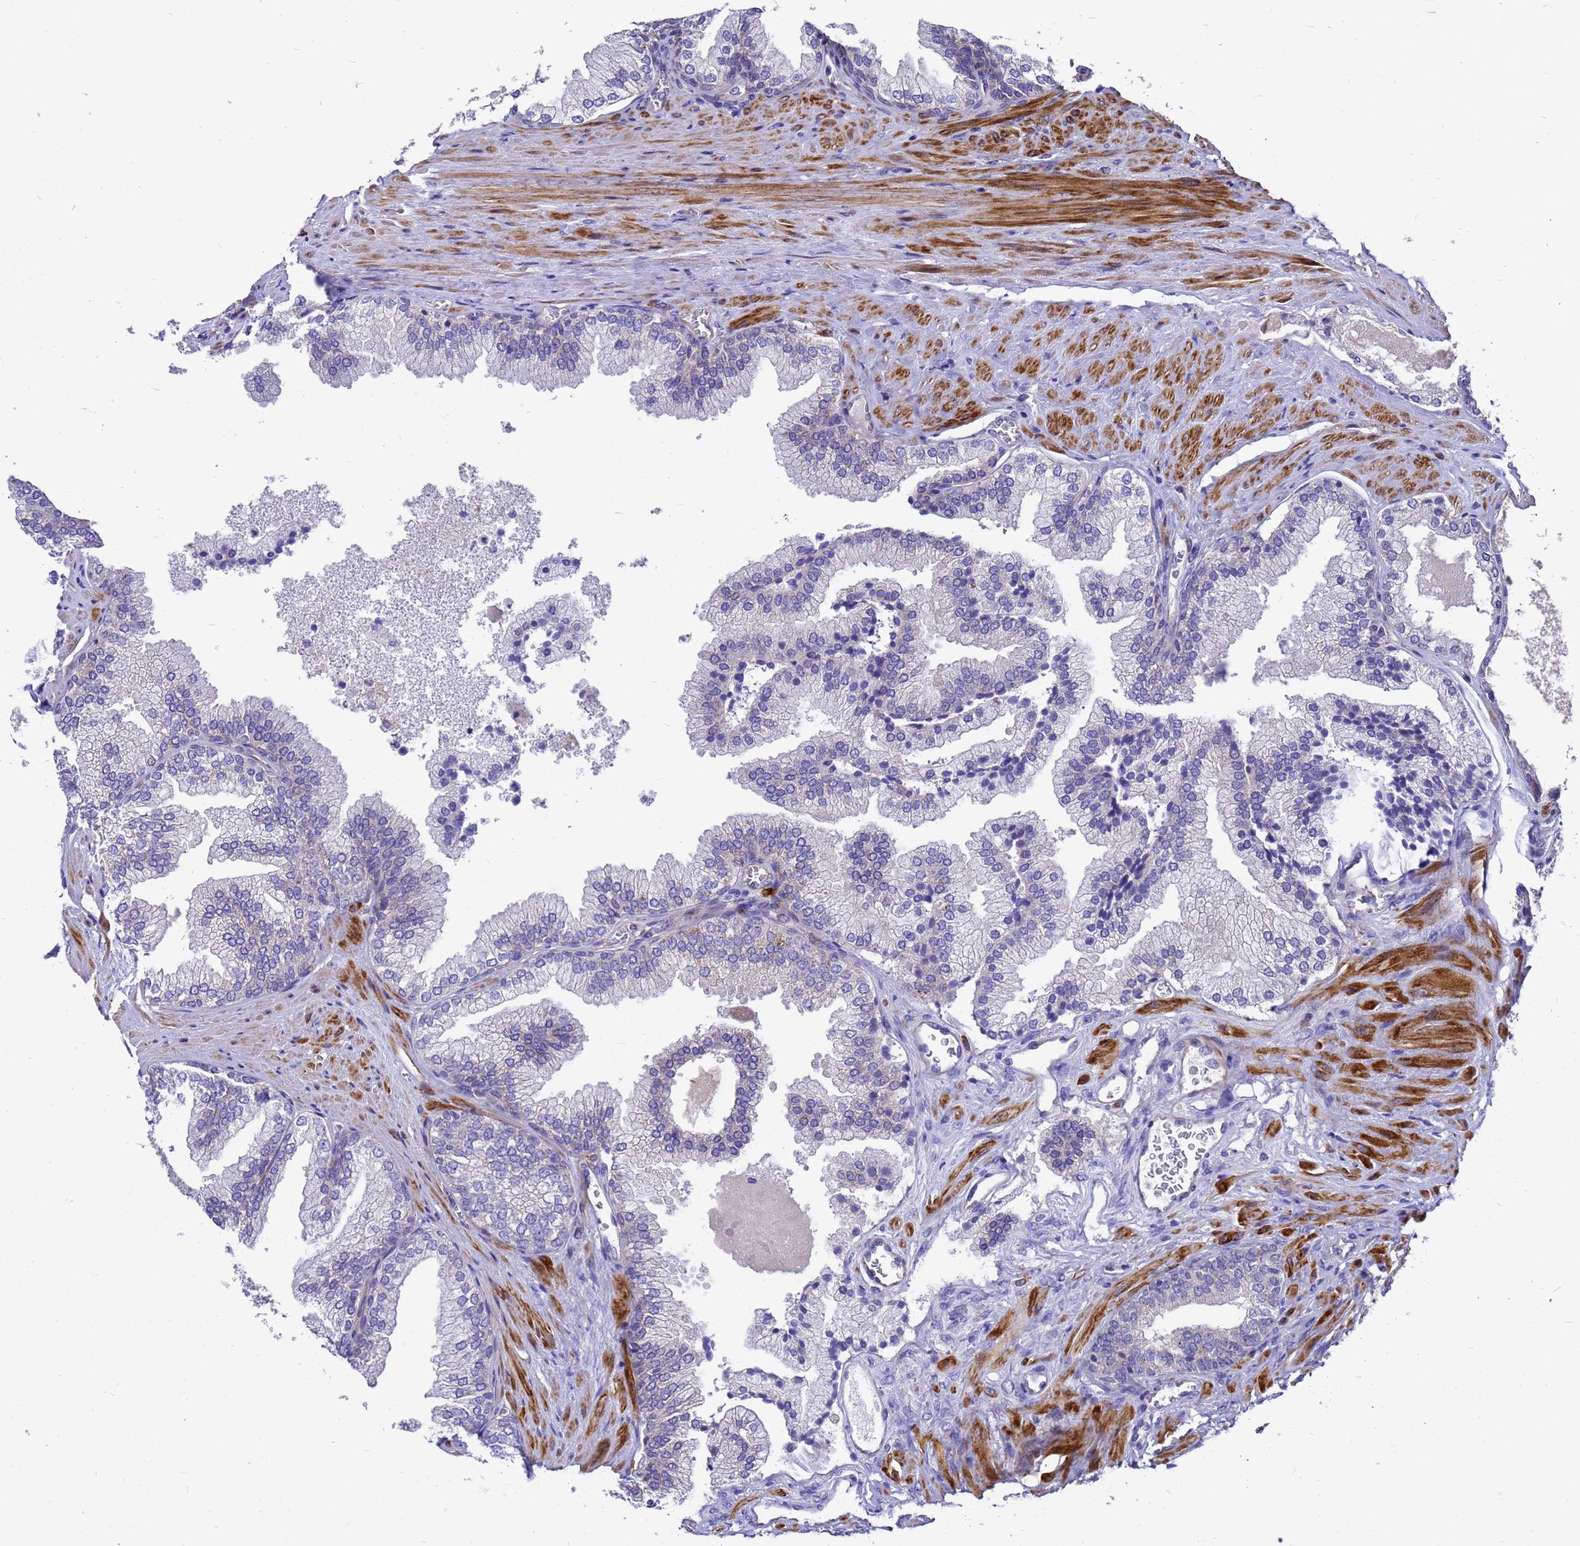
{"staining": {"intensity": "negative", "quantity": "none", "location": "none"}, "tissue": "prostate", "cell_type": "Glandular cells", "image_type": "normal", "snomed": [{"axis": "morphology", "description": "Normal tissue, NOS"}, {"axis": "topography", "description": "Prostate"}], "caption": "Immunohistochemistry (IHC) image of normal prostate: human prostate stained with DAB (3,3'-diaminobenzidine) shows no significant protein expression in glandular cells.", "gene": "POP7", "patient": {"sex": "male", "age": 76}}